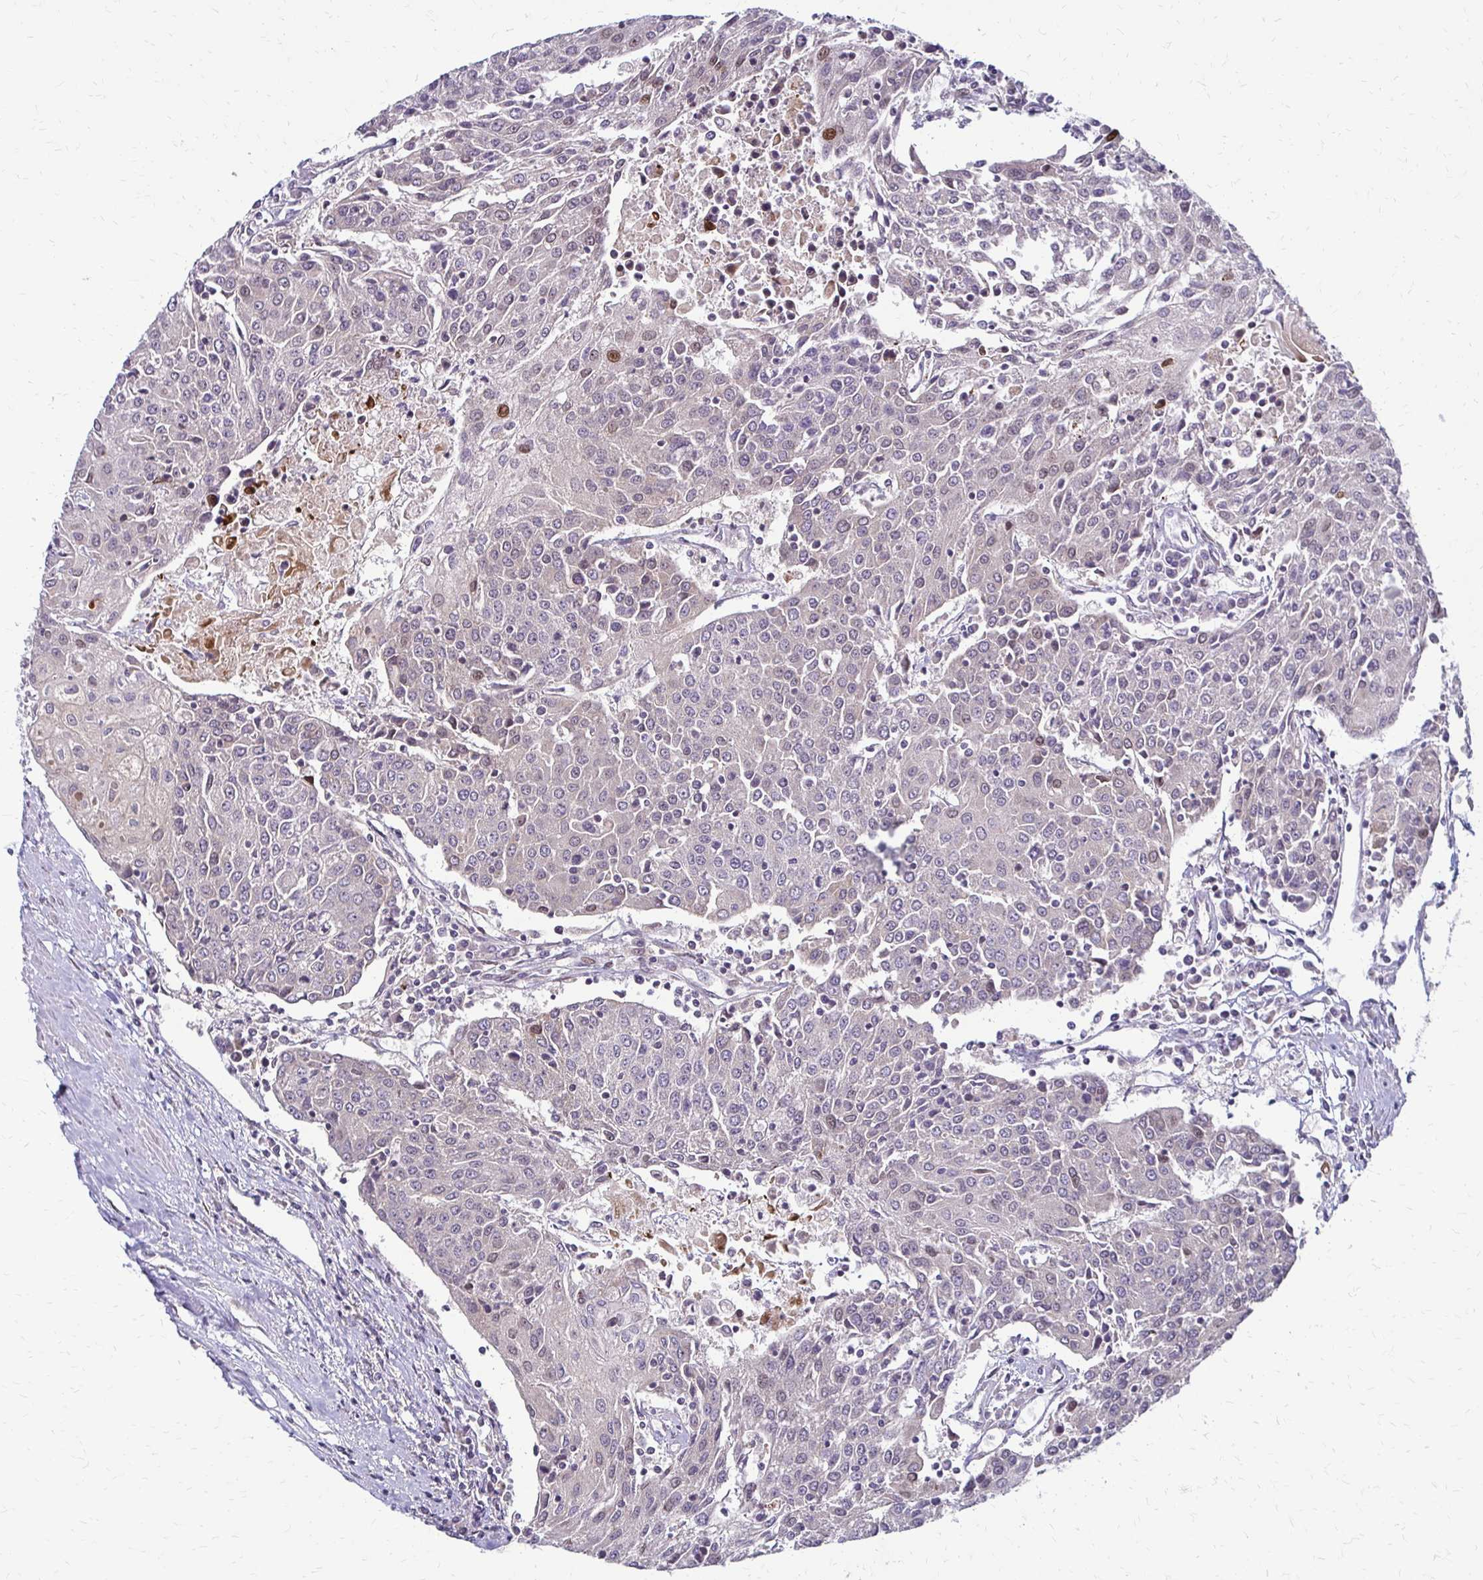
{"staining": {"intensity": "negative", "quantity": "none", "location": "none"}, "tissue": "urothelial cancer", "cell_type": "Tumor cells", "image_type": "cancer", "snomed": [{"axis": "morphology", "description": "Urothelial carcinoma, High grade"}, {"axis": "topography", "description": "Urinary bladder"}], "caption": "Protein analysis of urothelial cancer displays no significant staining in tumor cells.", "gene": "TRIR", "patient": {"sex": "female", "age": 85}}